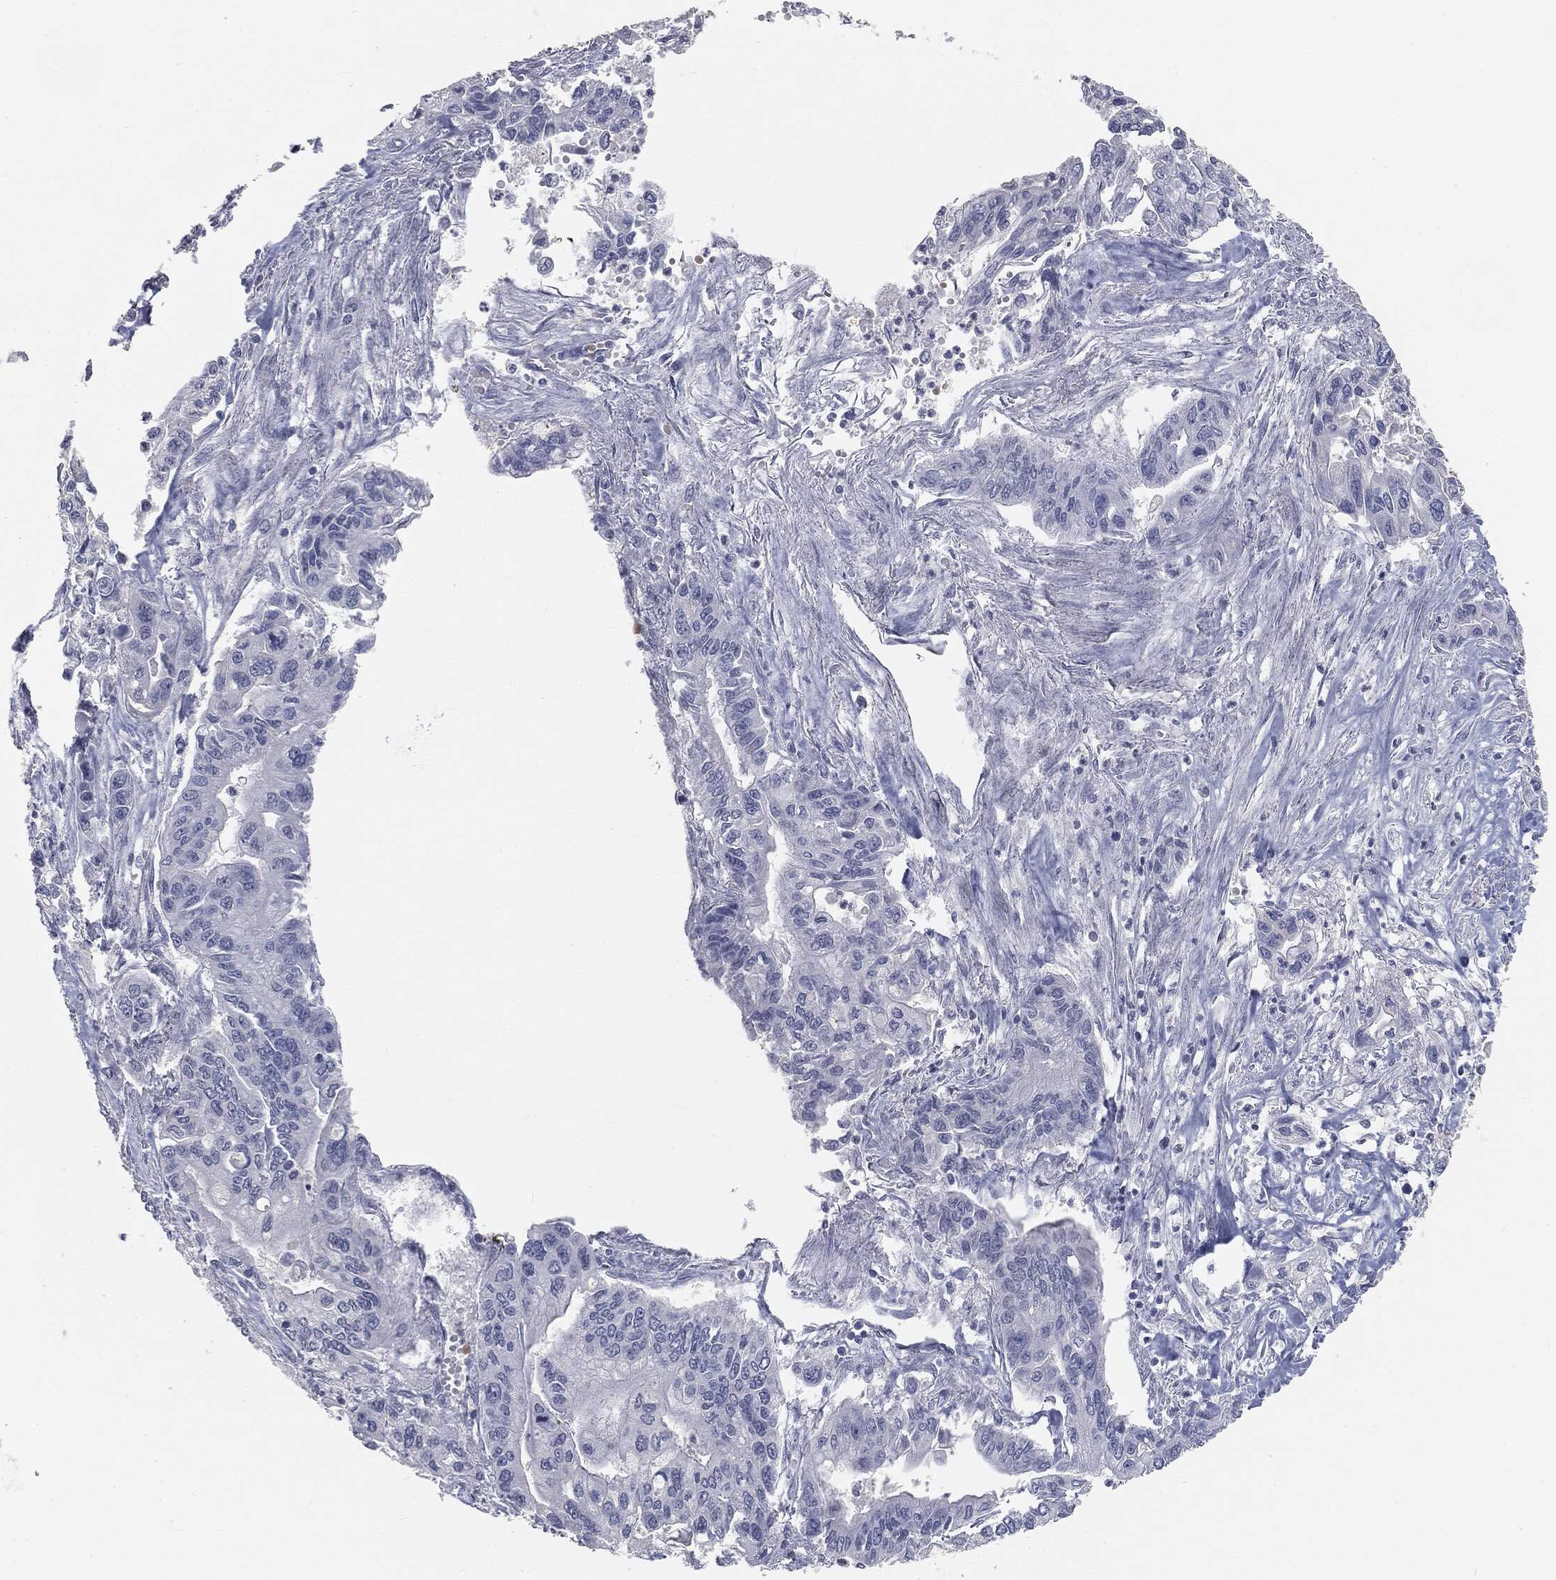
{"staining": {"intensity": "negative", "quantity": "none", "location": "none"}, "tissue": "pancreatic cancer", "cell_type": "Tumor cells", "image_type": "cancer", "snomed": [{"axis": "morphology", "description": "Adenocarcinoma, NOS"}, {"axis": "topography", "description": "Pancreas"}], "caption": "Pancreatic cancer stained for a protein using immunohistochemistry (IHC) reveals no positivity tumor cells.", "gene": "PRAME", "patient": {"sex": "male", "age": 62}}